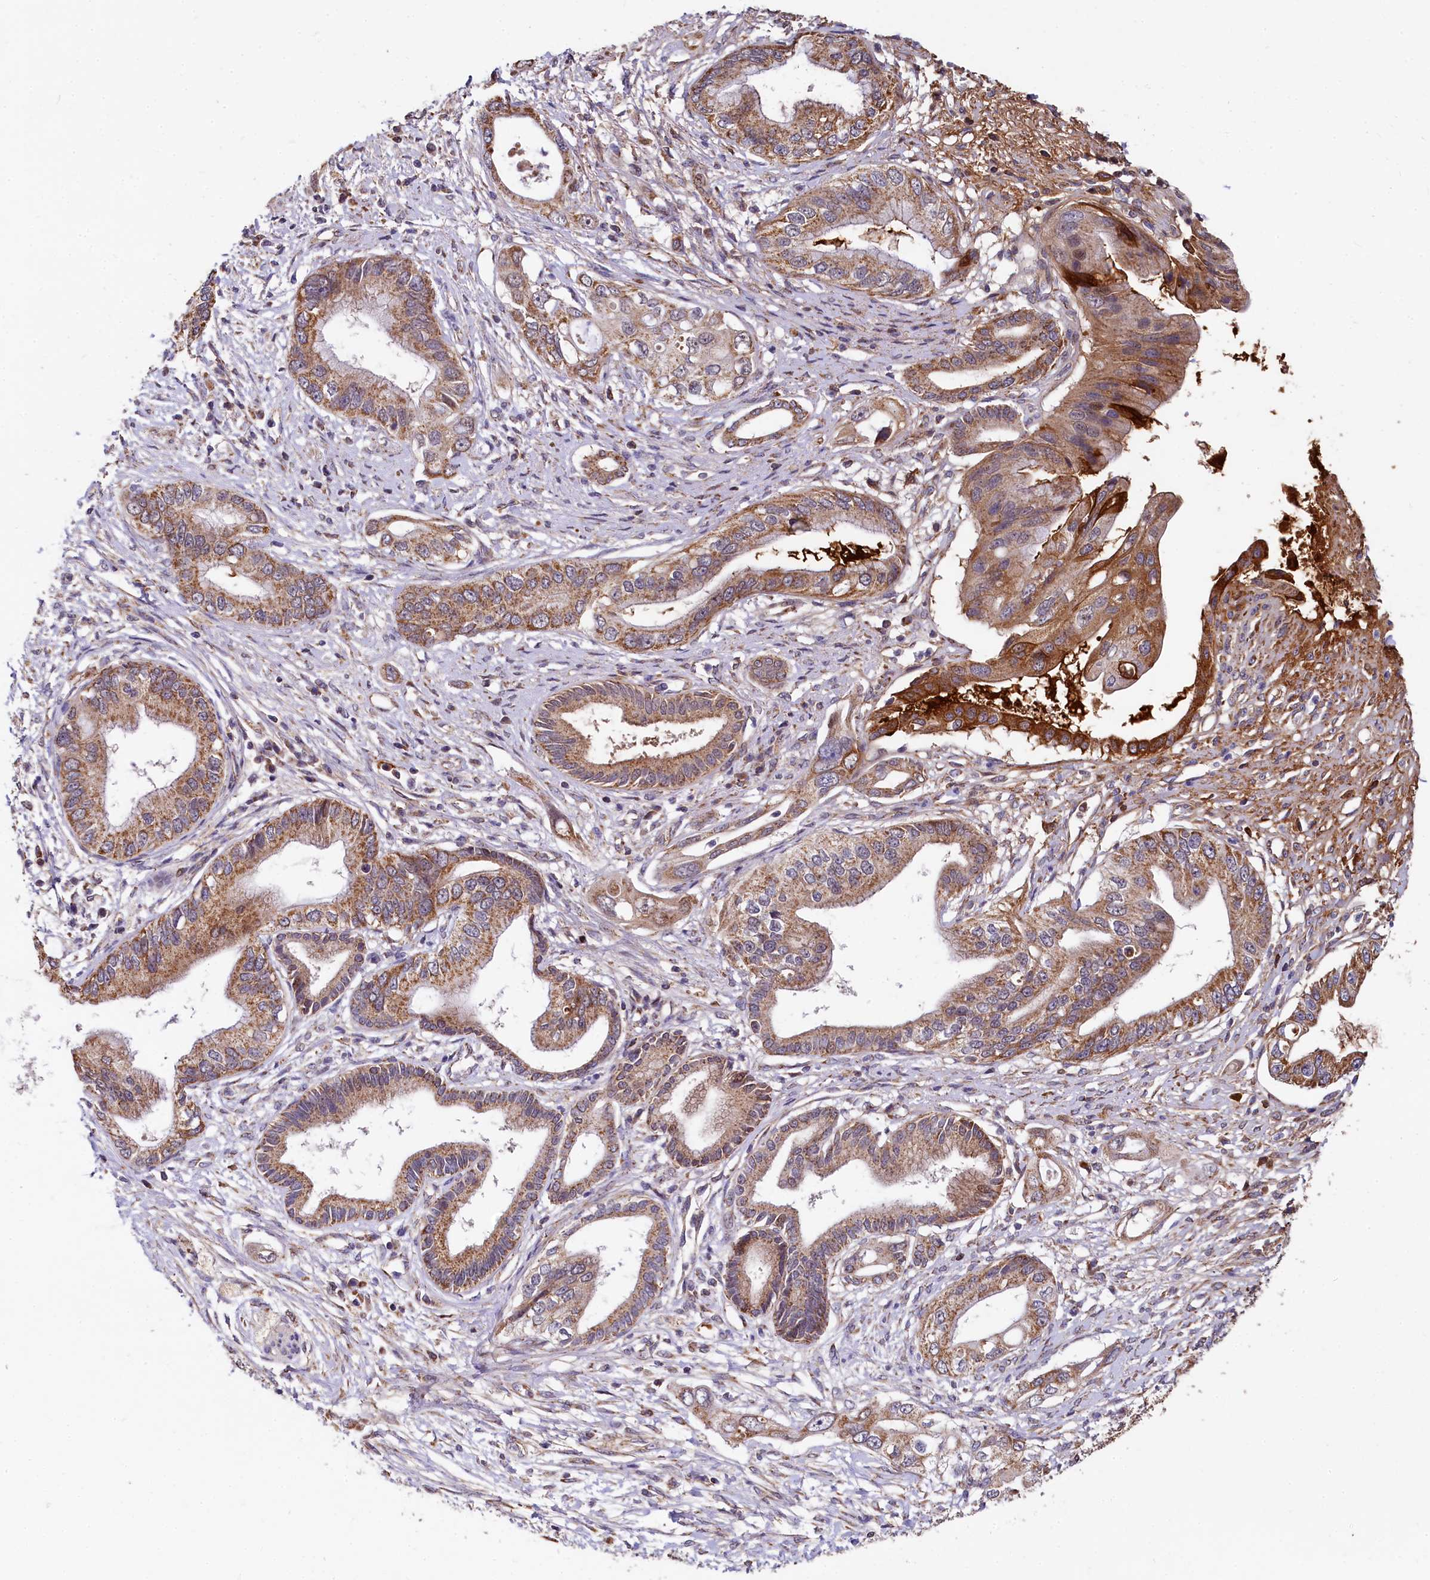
{"staining": {"intensity": "moderate", "quantity": ">75%", "location": "cytoplasmic/membranous"}, "tissue": "pancreatic cancer", "cell_type": "Tumor cells", "image_type": "cancer", "snomed": [{"axis": "morphology", "description": "Inflammation, NOS"}, {"axis": "morphology", "description": "Adenocarcinoma, NOS"}, {"axis": "topography", "description": "Pancreas"}], "caption": "Approximately >75% of tumor cells in human pancreatic cancer (adenocarcinoma) exhibit moderate cytoplasmic/membranous protein expression as visualized by brown immunohistochemical staining.", "gene": "SPRYD3", "patient": {"sex": "female", "age": 56}}